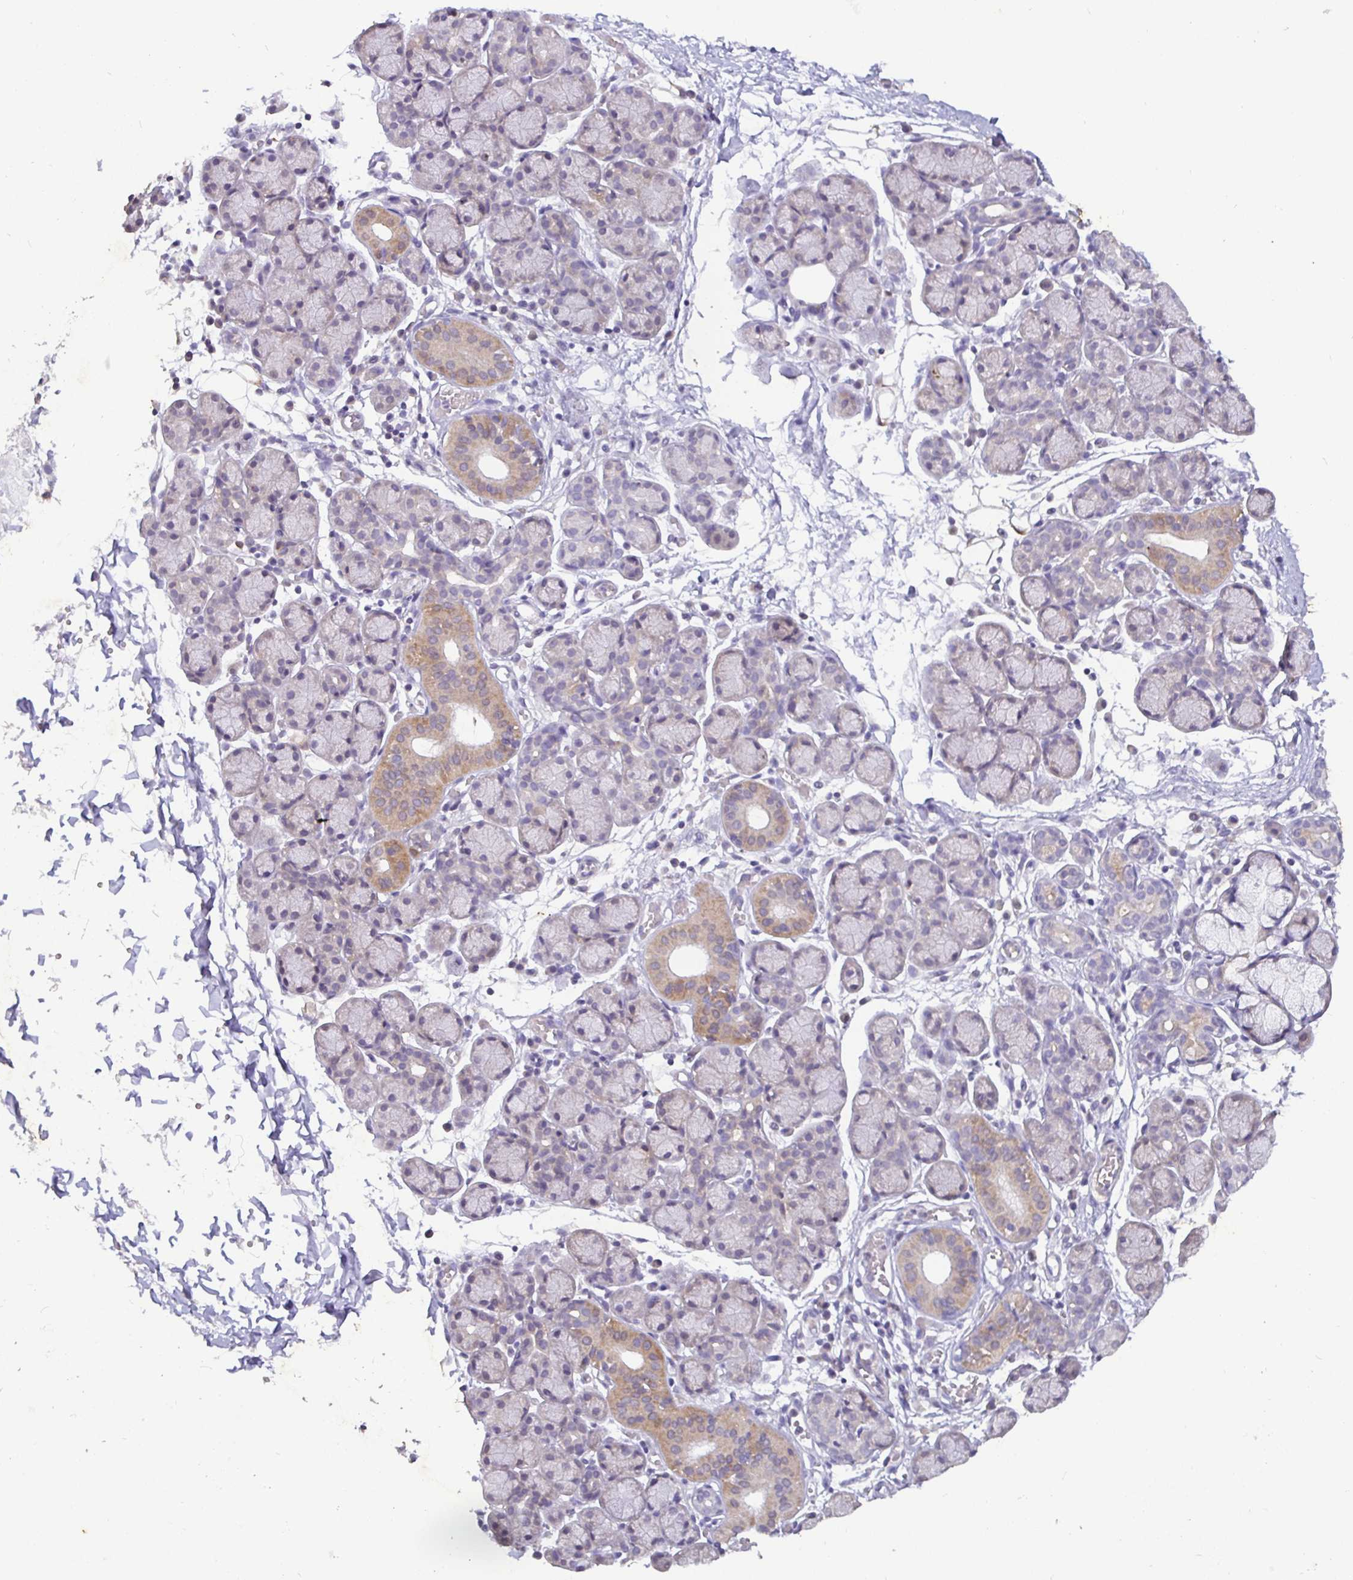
{"staining": {"intensity": "moderate", "quantity": "<25%", "location": "cytoplasmic/membranous"}, "tissue": "salivary gland", "cell_type": "Glandular cells", "image_type": "normal", "snomed": [{"axis": "morphology", "description": "Normal tissue, NOS"}, {"axis": "morphology", "description": "Inflammation, NOS"}, {"axis": "topography", "description": "Lymph node"}, {"axis": "topography", "description": "Salivary gland"}], "caption": "Protein staining shows moderate cytoplasmic/membranous expression in about <25% of glandular cells in benign salivary gland.", "gene": "SHISA4", "patient": {"sex": "male", "age": 3}}